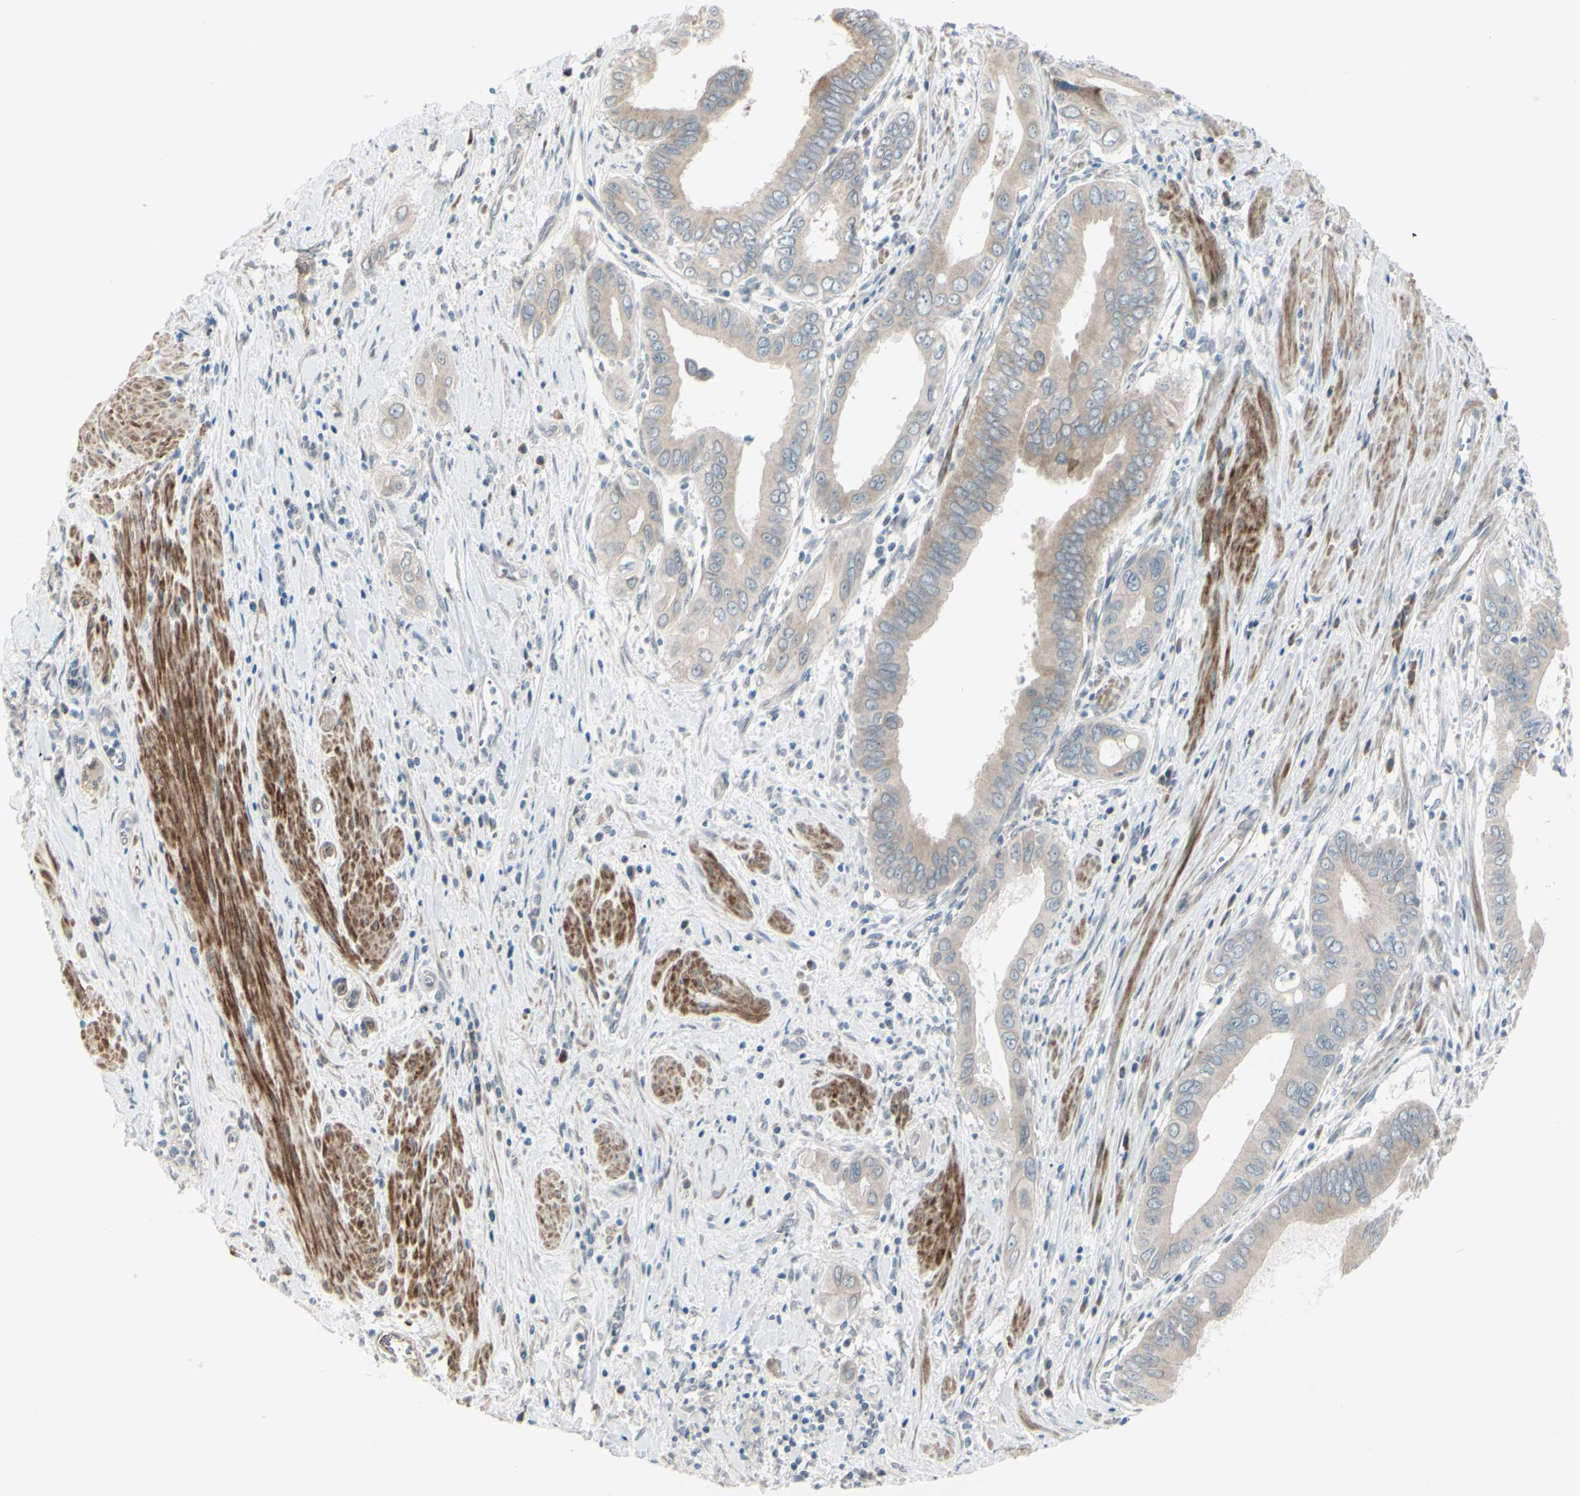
{"staining": {"intensity": "weak", "quantity": ">75%", "location": "cytoplasmic/membranous"}, "tissue": "pancreatic cancer", "cell_type": "Tumor cells", "image_type": "cancer", "snomed": [{"axis": "morphology", "description": "Normal tissue, NOS"}, {"axis": "topography", "description": "Lymph node"}], "caption": "Immunohistochemical staining of pancreatic cancer reveals low levels of weak cytoplasmic/membranous protein staining in approximately >75% of tumor cells.", "gene": "LRRK1", "patient": {"sex": "male", "age": 50}}